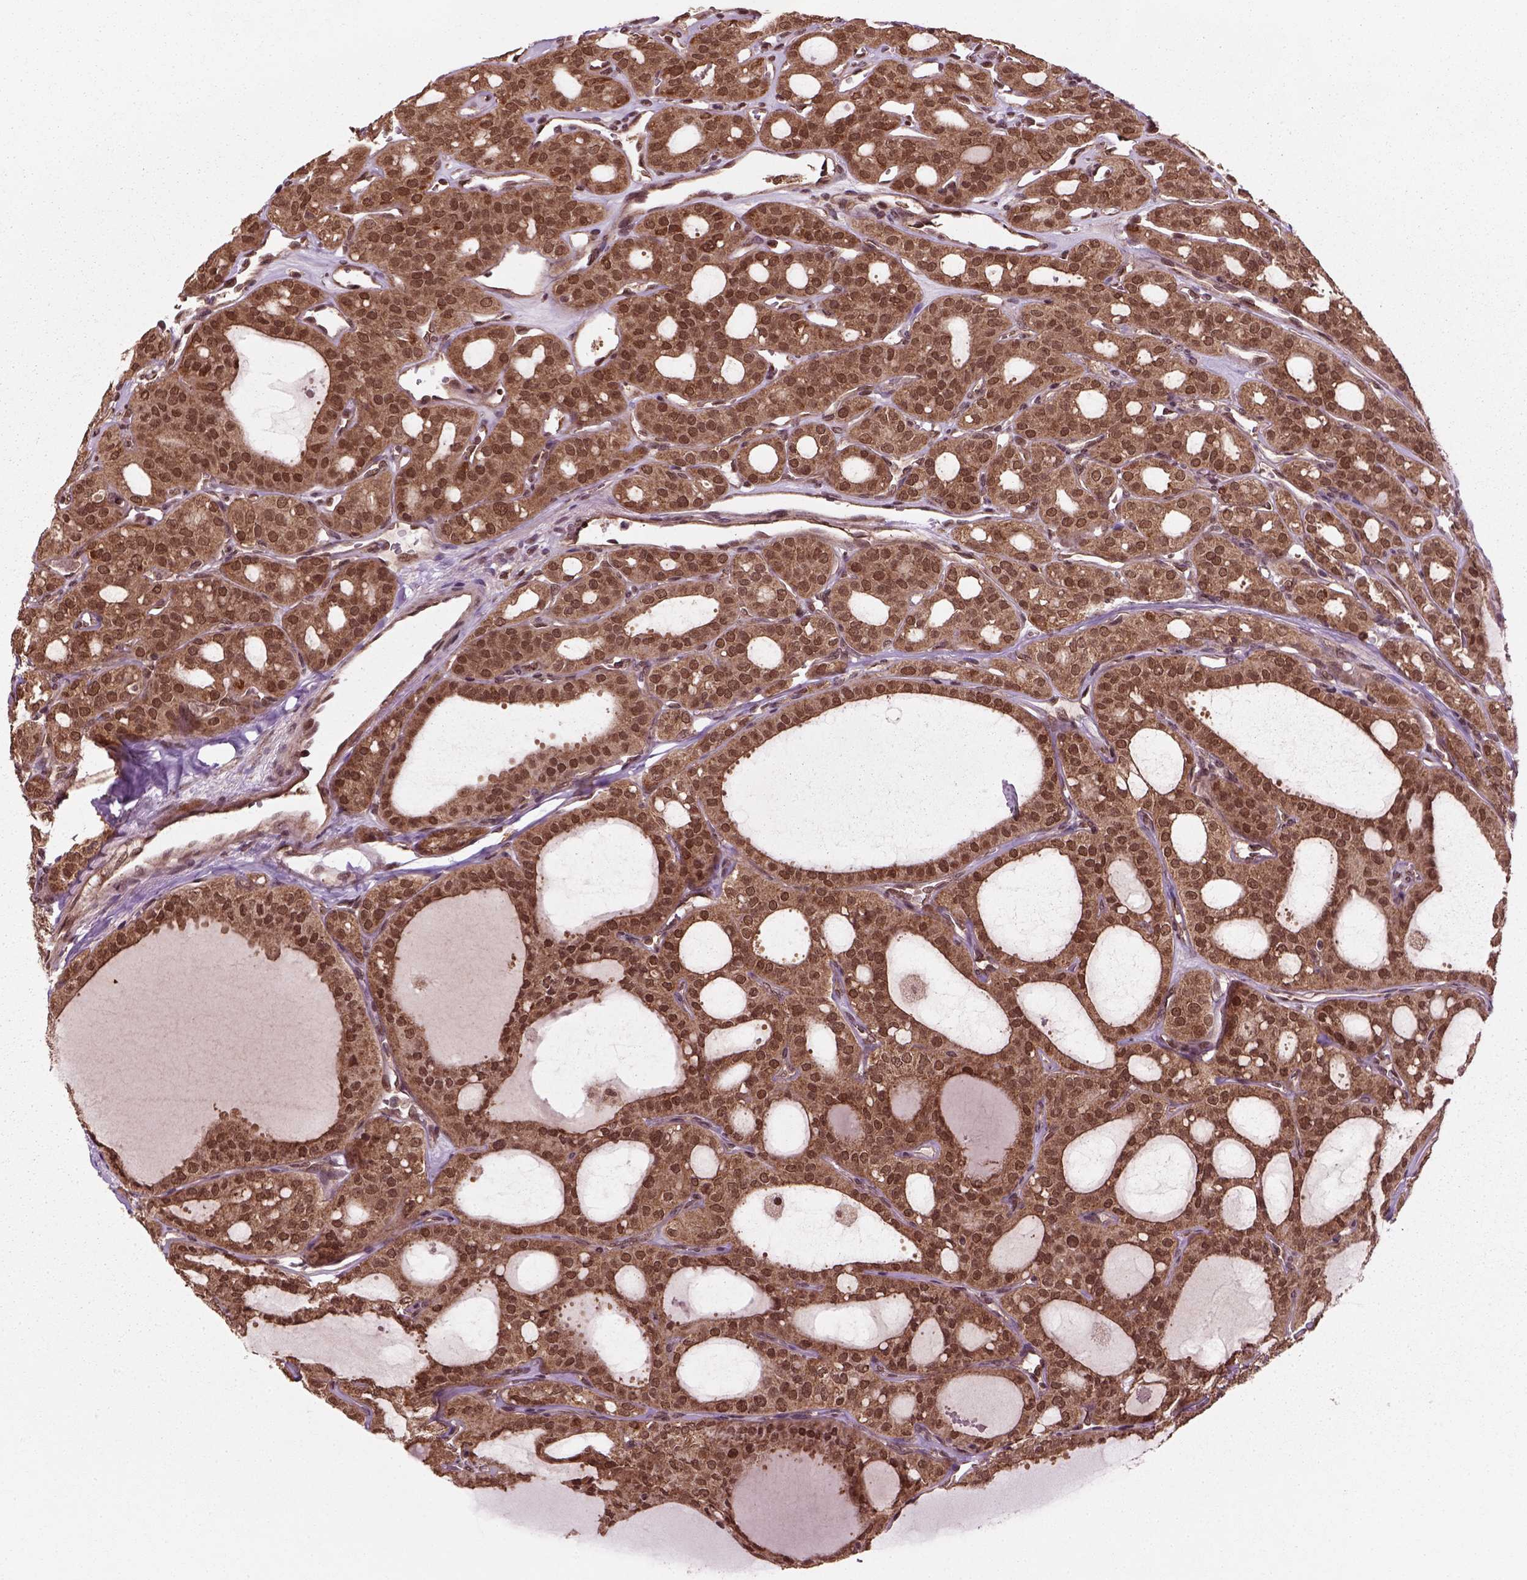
{"staining": {"intensity": "strong", "quantity": ">75%", "location": "cytoplasmic/membranous,nuclear"}, "tissue": "thyroid cancer", "cell_type": "Tumor cells", "image_type": "cancer", "snomed": [{"axis": "morphology", "description": "Follicular adenoma carcinoma, NOS"}, {"axis": "topography", "description": "Thyroid gland"}], "caption": "Thyroid cancer (follicular adenoma carcinoma) stained with immunohistochemistry exhibits strong cytoplasmic/membranous and nuclear positivity in approximately >75% of tumor cells.", "gene": "NUDT9", "patient": {"sex": "male", "age": 75}}